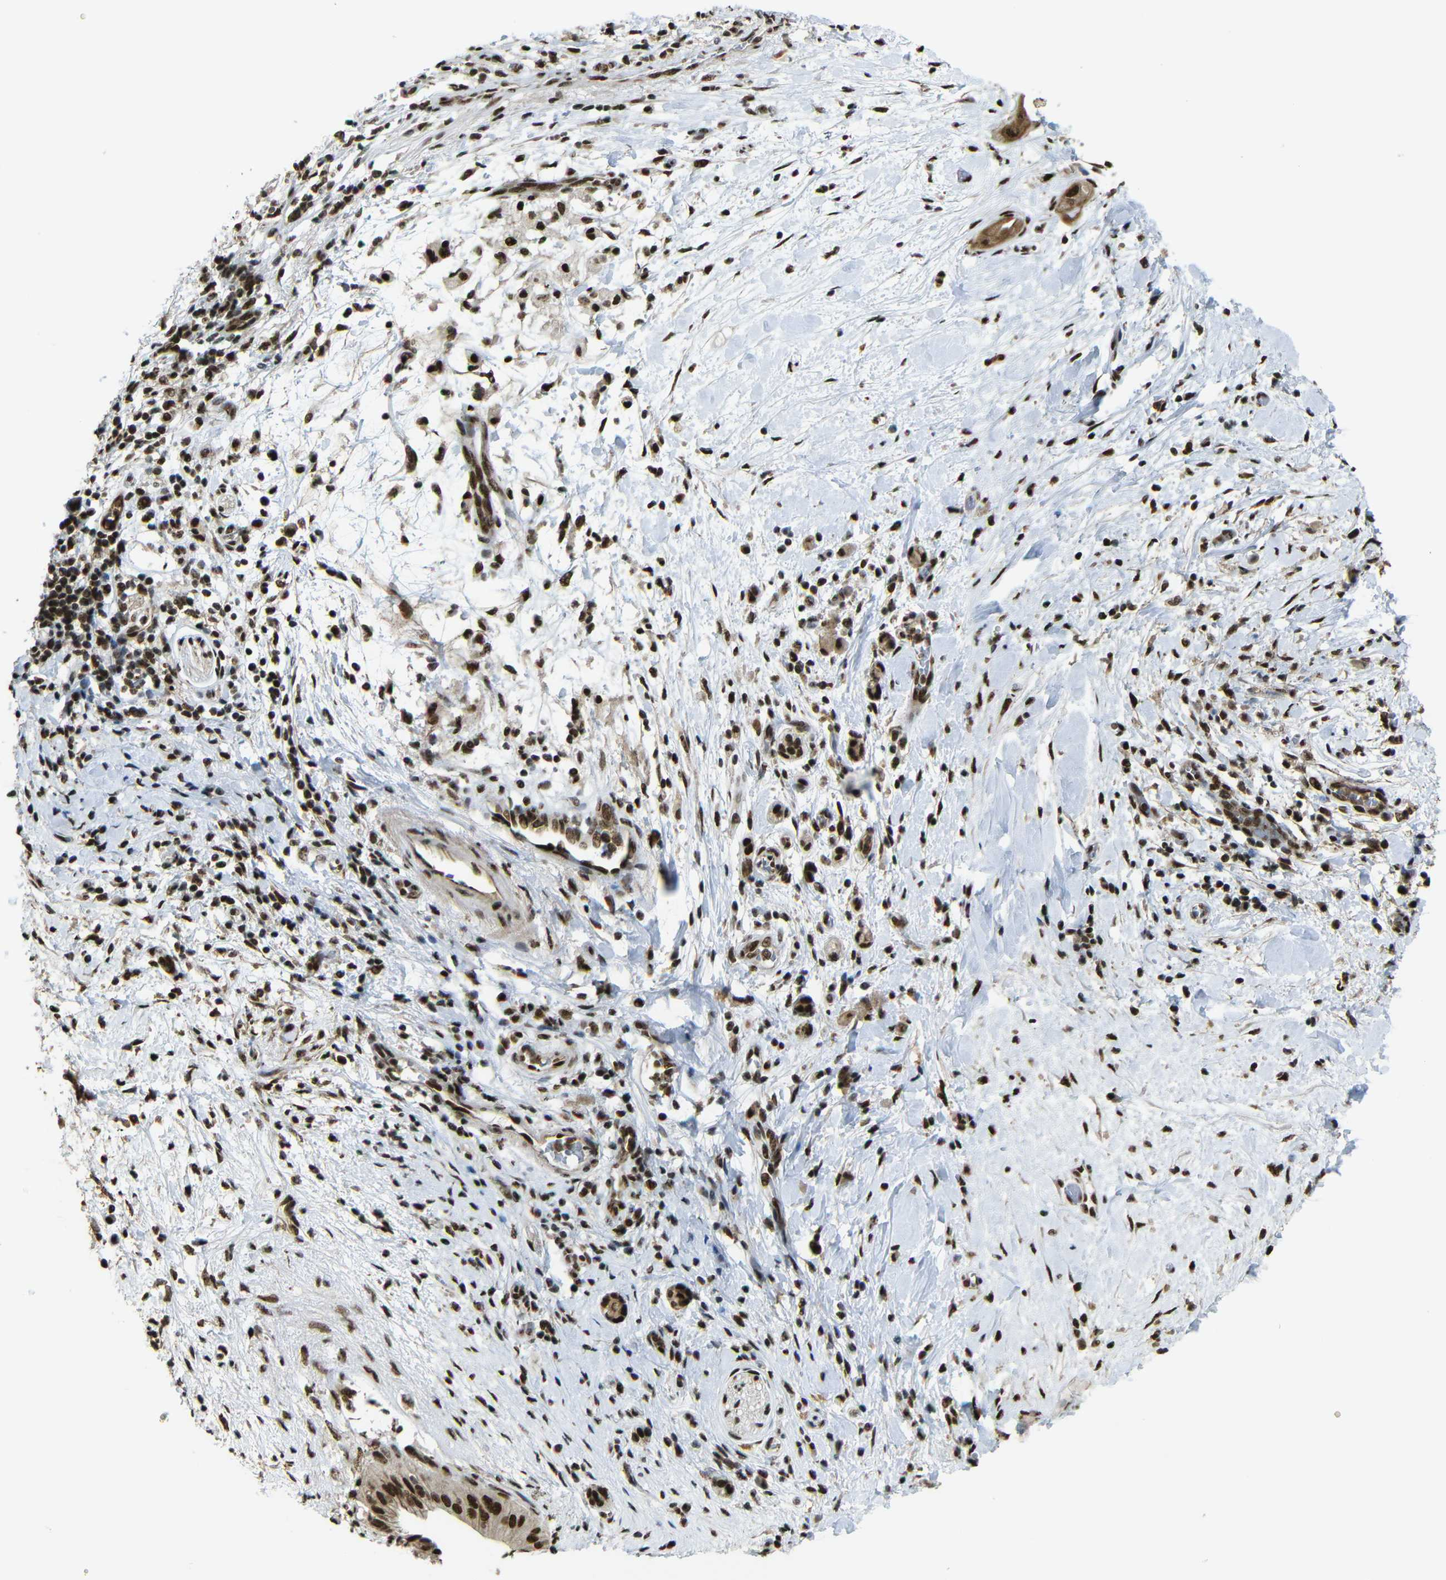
{"staining": {"intensity": "strong", "quantity": ">75%", "location": "cytoplasmic/membranous,nuclear"}, "tissue": "pancreatic cancer", "cell_type": "Tumor cells", "image_type": "cancer", "snomed": [{"axis": "morphology", "description": "Adenocarcinoma, NOS"}, {"axis": "topography", "description": "Pancreas"}], "caption": "An image of human pancreatic cancer stained for a protein exhibits strong cytoplasmic/membranous and nuclear brown staining in tumor cells. (DAB (3,3'-diaminobenzidine) IHC with brightfield microscopy, high magnification).", "gene": "TCF7L2", "patient": {"sex": "male", "age": 55}}